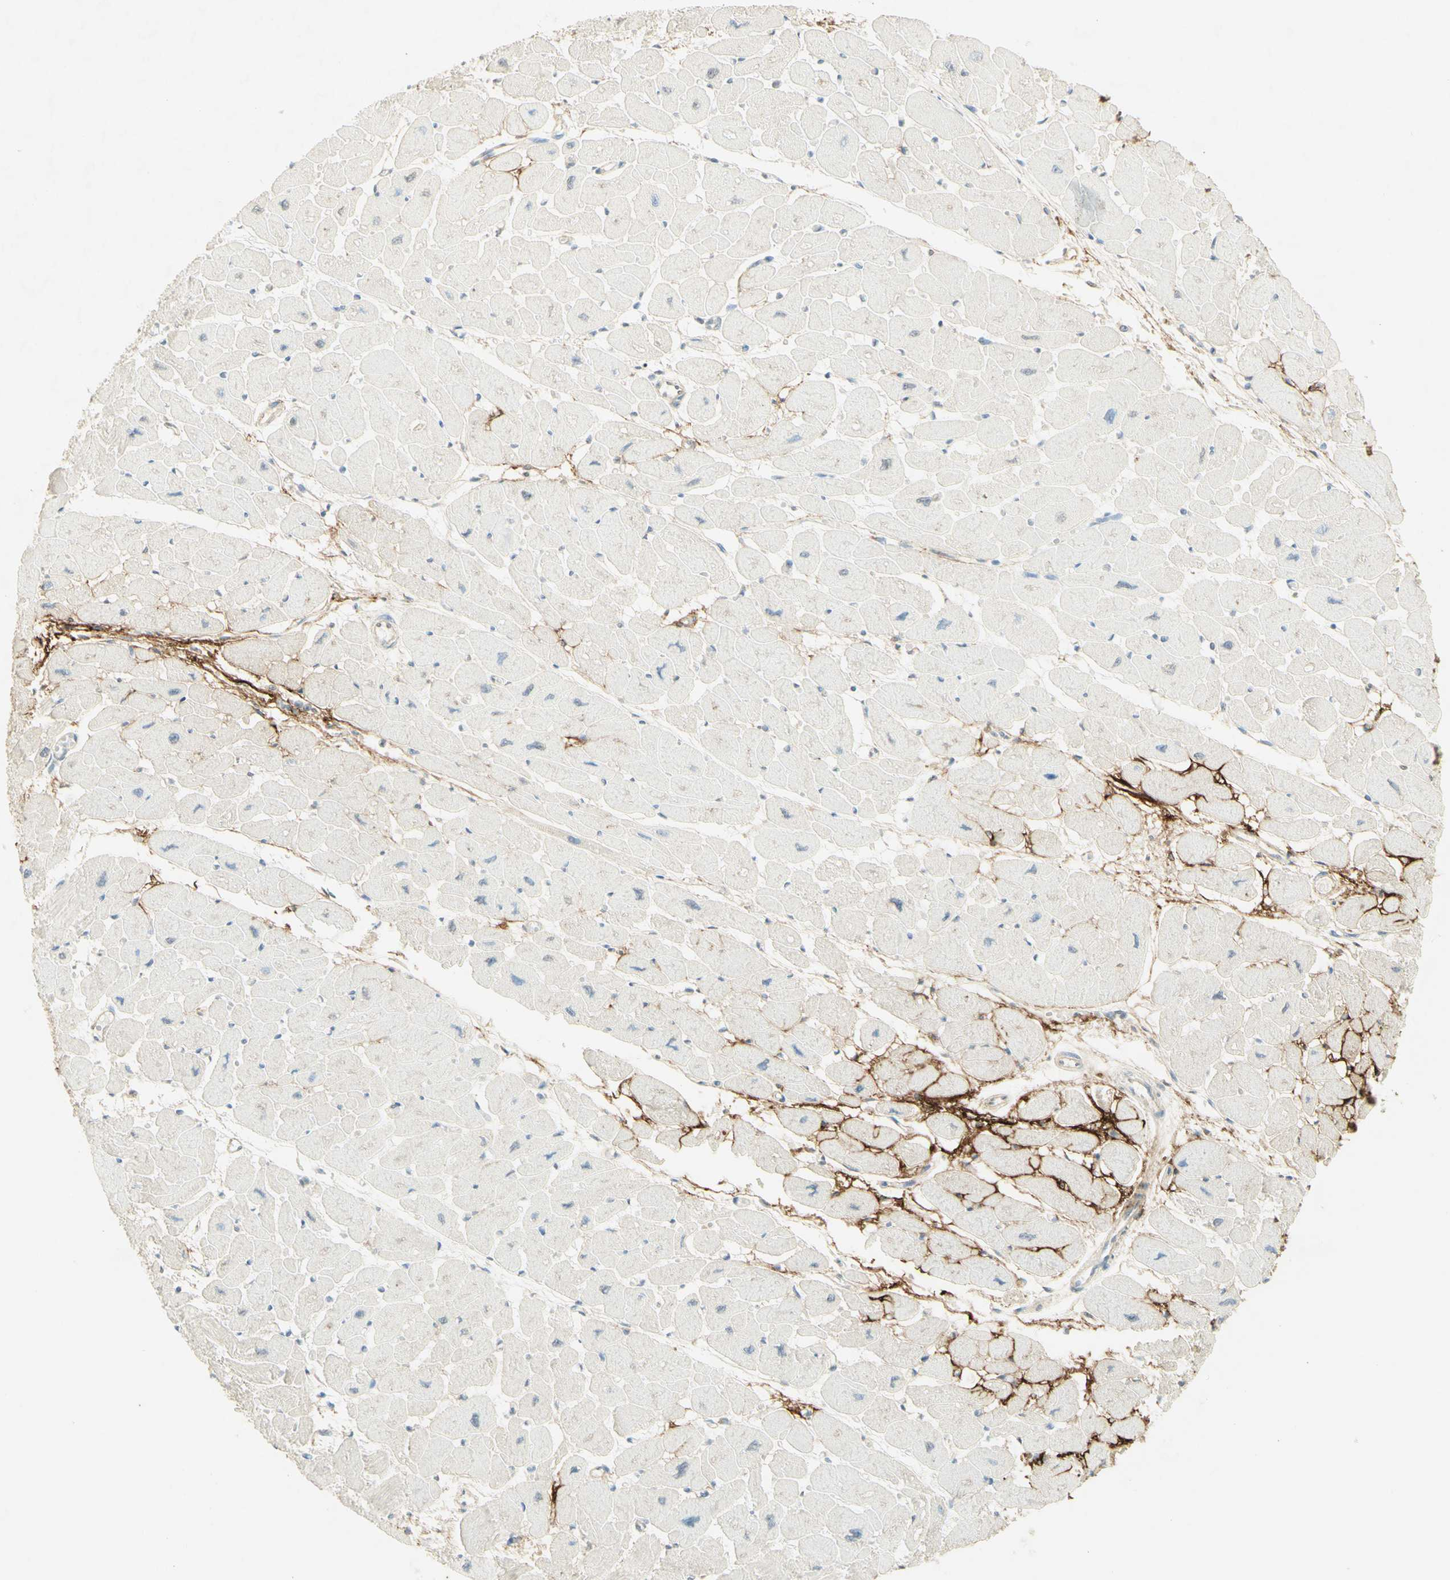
{"staining": {"intensity": "negative", "quantity": "none", "location": "none"}, "tissue": "heart muscle", "cell_type": "Cardiomyocytes", "image_type": "normal", "snomed": [{"axis": "morphology", "description": "Normal tissue, NOS"}, {"axis": "topography", "description": "Heart"}], "caption": "Photomicrograph shows no protein expression in cardiomyocytes of benign heart muscle. (Stains: DAB (3,3'-diaminobenzidine) IHC with hematoxylin counter stain, Microscopy: brightfield microscopy at high magnification).", "gene": "TNN", "patient": {"sex": "female", "age": 54}}